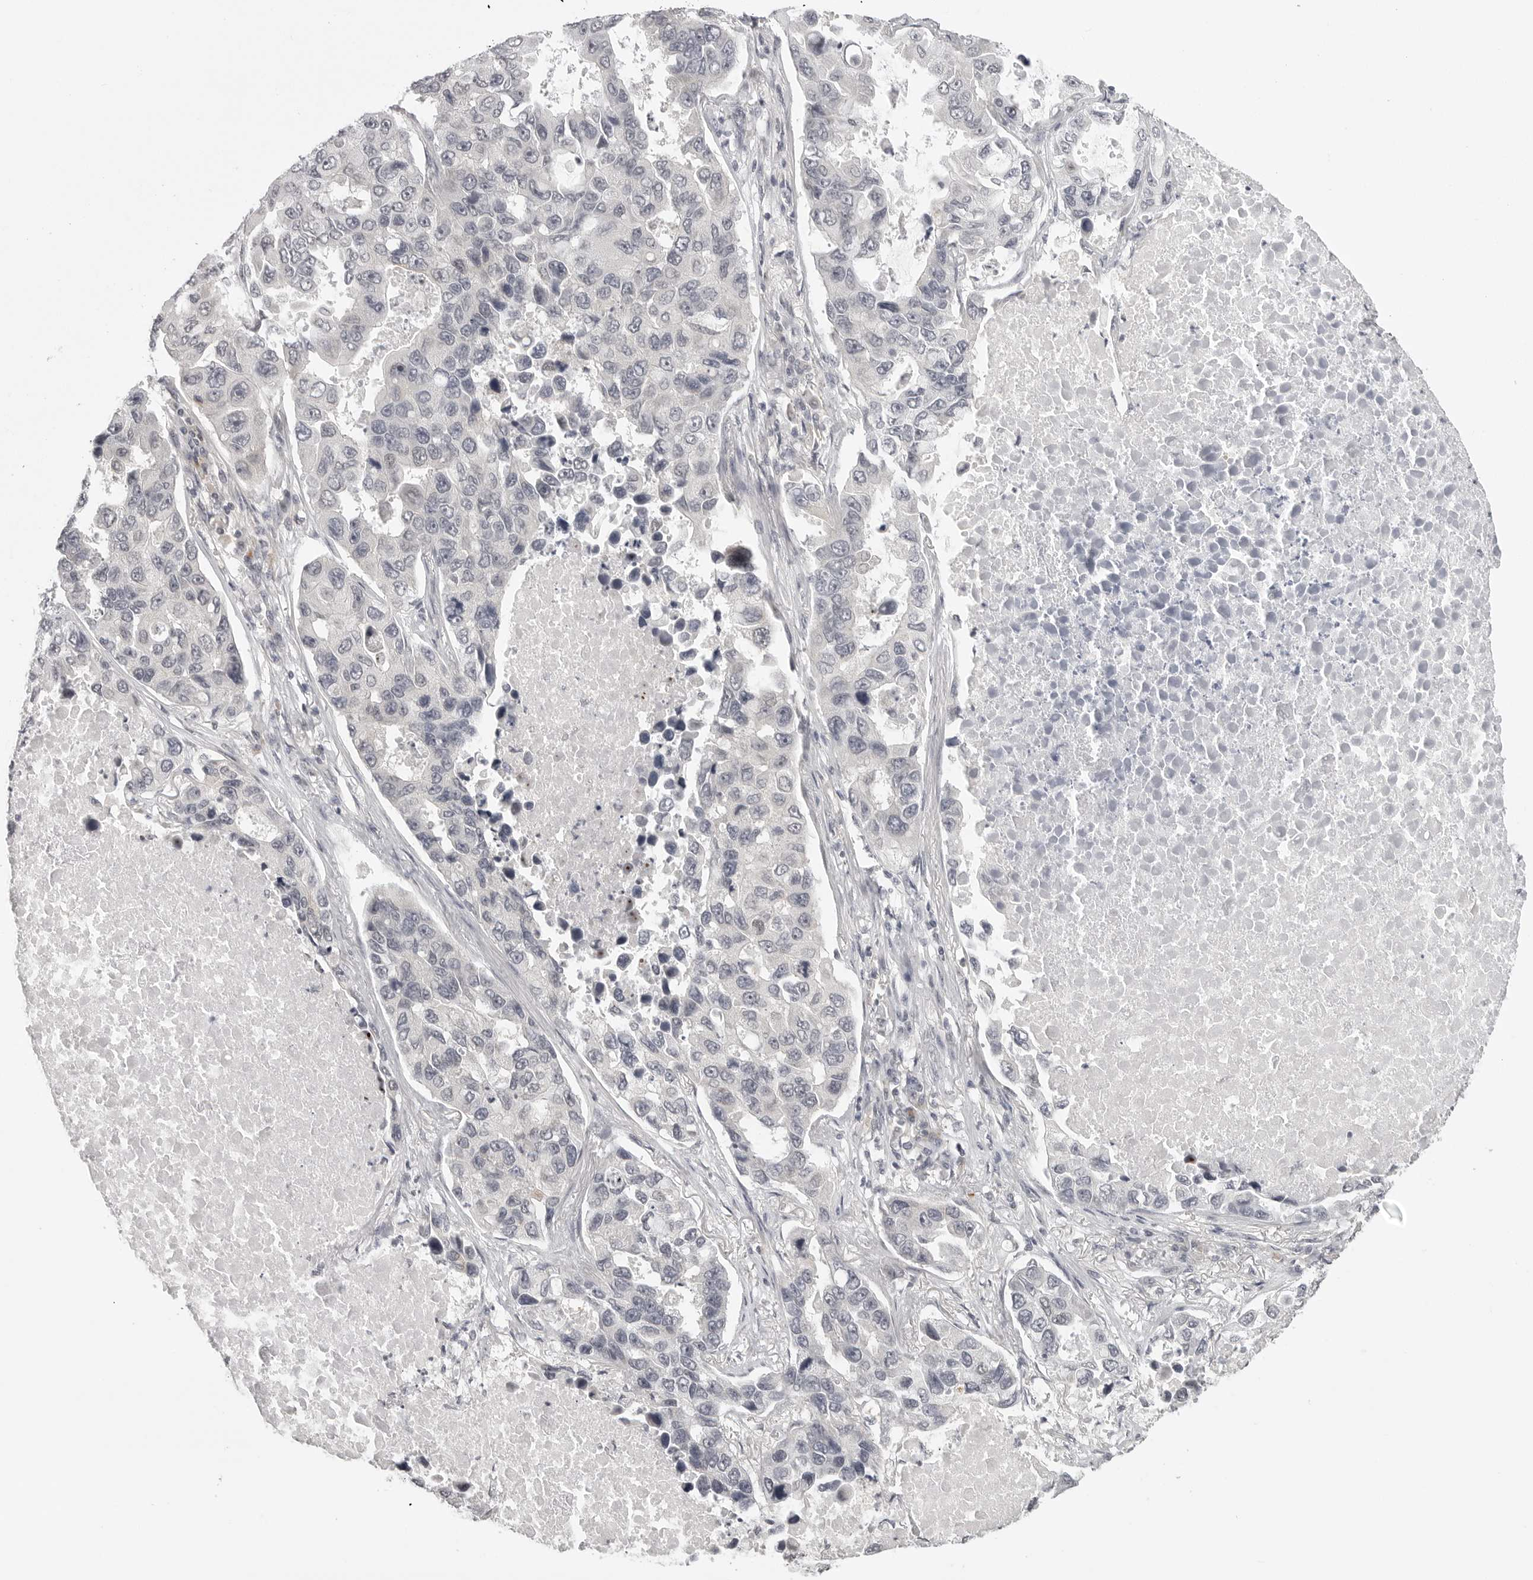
{"staining": {"intensity": "negative", "quantity": "none", "location": "none"}, "tissue": "lung cancer", "cell_type": "Tumor cells", "image_type": "cancer", "snomed": [{"axis": "morphology", "description": "Adenocarcinoma, NOS"}, {"axis": "topography", "description": "Lung"}], "caption": "Tumor cells show no significant expression in lung cancer.", "gene": "TUT4", "patient": {"sex": "male", "age": 64}}